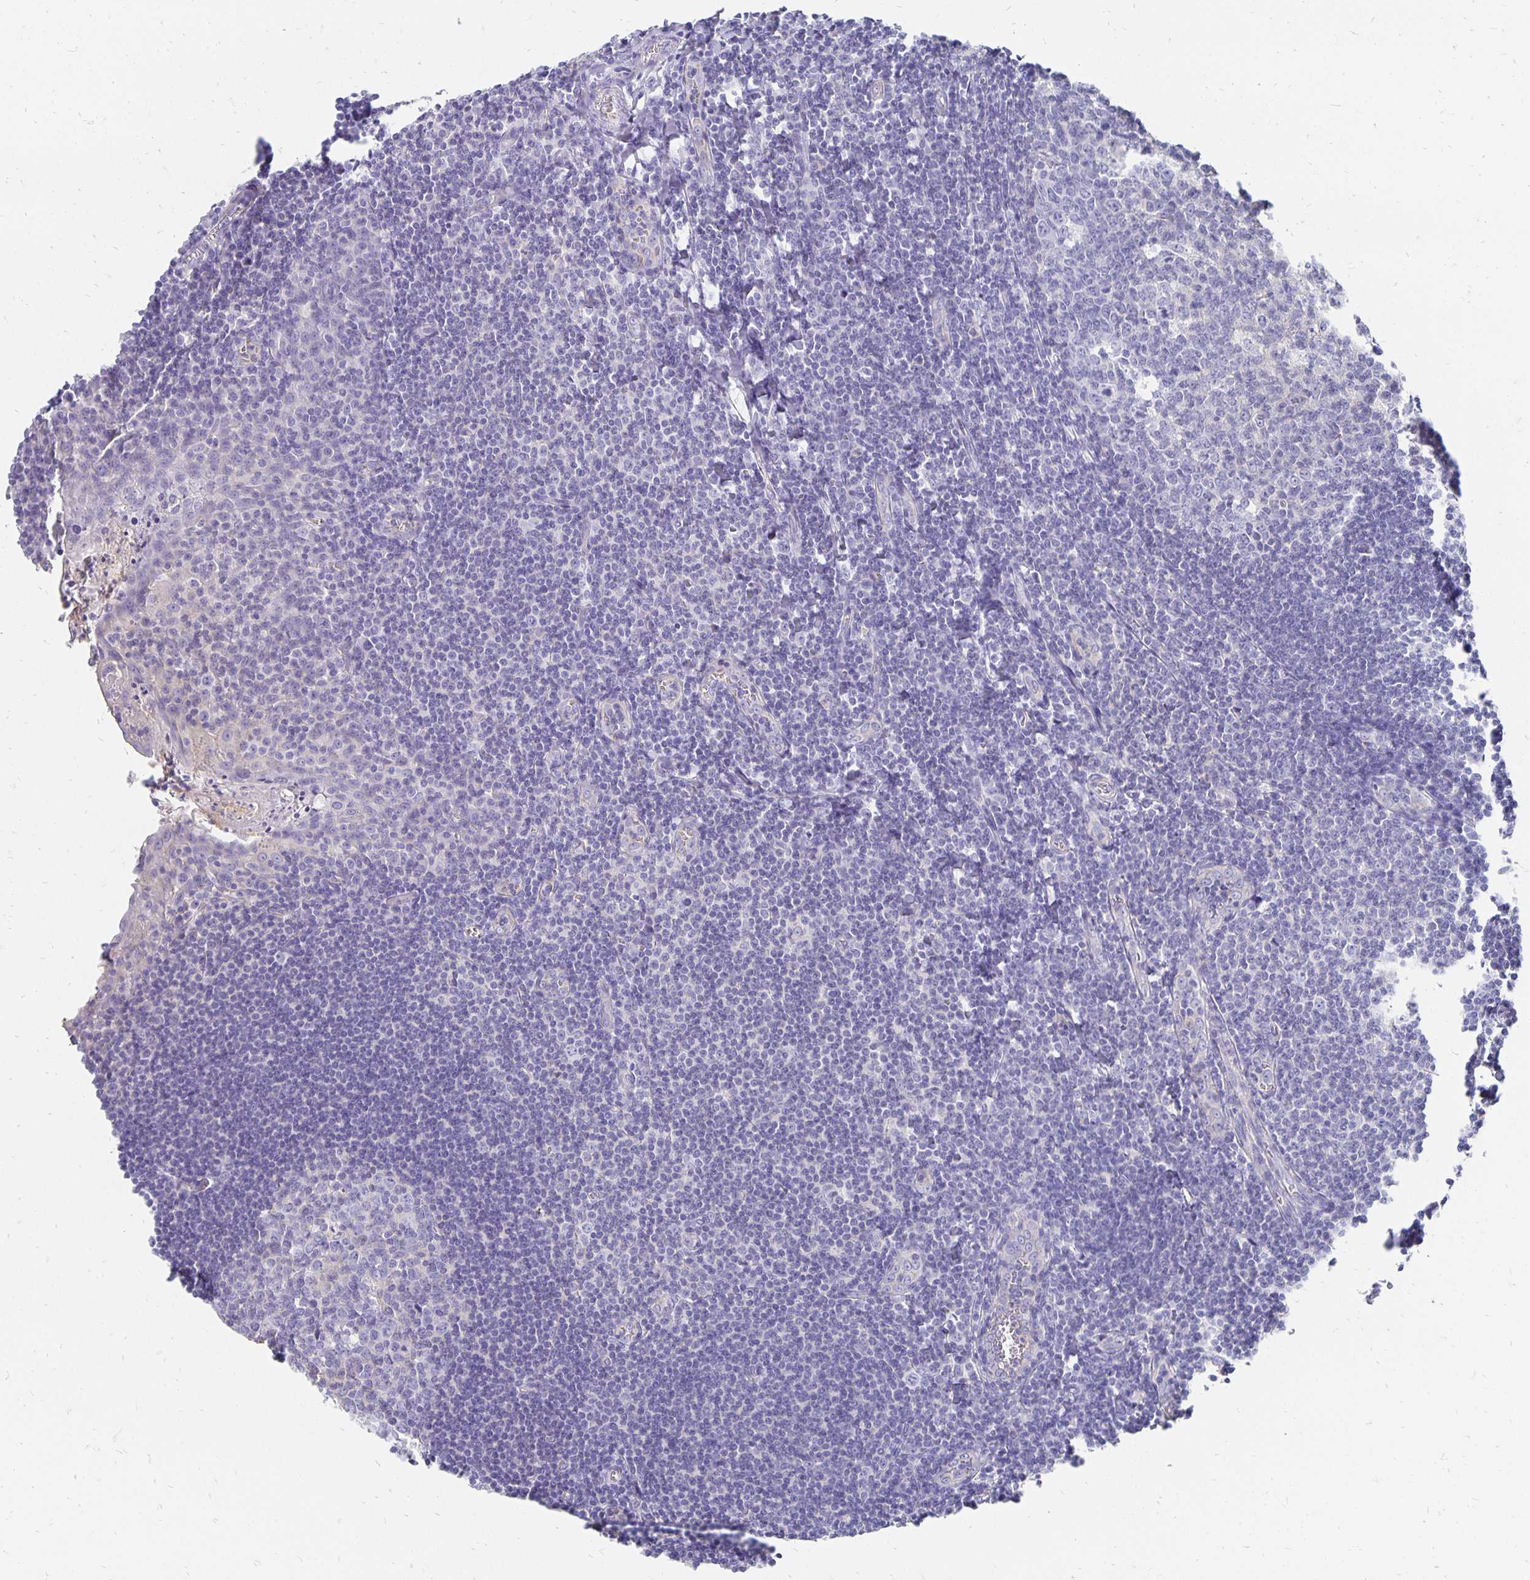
{"staining": {"intensity": "negative", "quantity": "none", "location": "none"}, "tissue": "tonsil", "cell_type": "Germinal center cells", "image_type": "normal", "snomed": [{"axis": "morphology", "description": "Normal tissue, NOS"}, {"axis": "topography", "description": "Tonsil"}], "caption": "The photomicrograph reveals no staining of germinal center cells in unremarkable tonsil. (DAB immunohistochemistry visualized using brightfield microscopy, high magnification).", "gene": "APOB", "patient": {"sex": "male", "age": 27}}